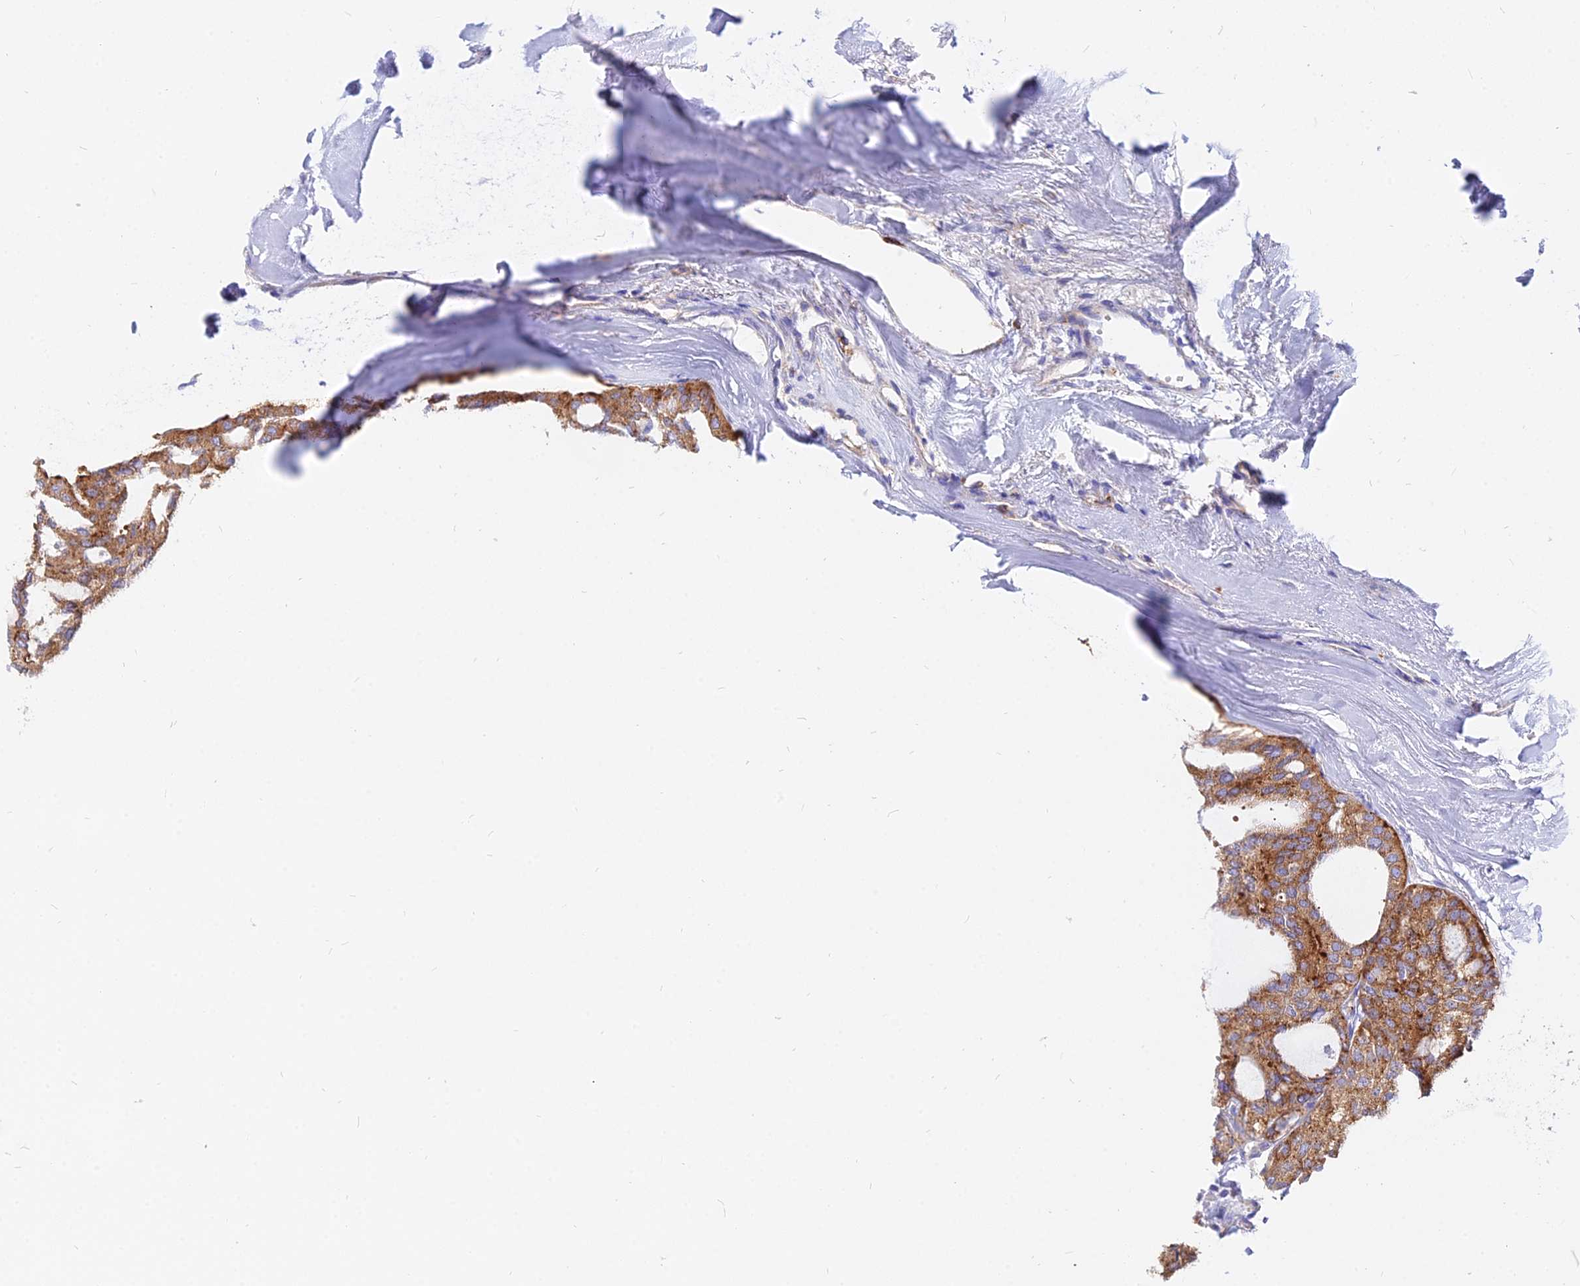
{"staining": {"intensity": "moderate", "quantity": ">75%", "location": "cytoplasmic/membranous"}, "tissue": "thyroid cancer", "cell_type": "Tumor cells", "image_type": "cancer", "snomed": [{"axis": "morphology", "description": "Follicular adenoma carcinoma, NOS"}, {"axis": "topography", "description": "Thyroid gland"}], "caption": "DAB (3,3'-diaminobenzidine) immunohistochemical staining of human thyroid follicular adenoma carcinoma demonstrates moderate cytoplasmic/membranous protein staining in approximately >75% of tumor cells.", "gene": "AGTRAP", "patient": {"sex": "male", "age": 75}}